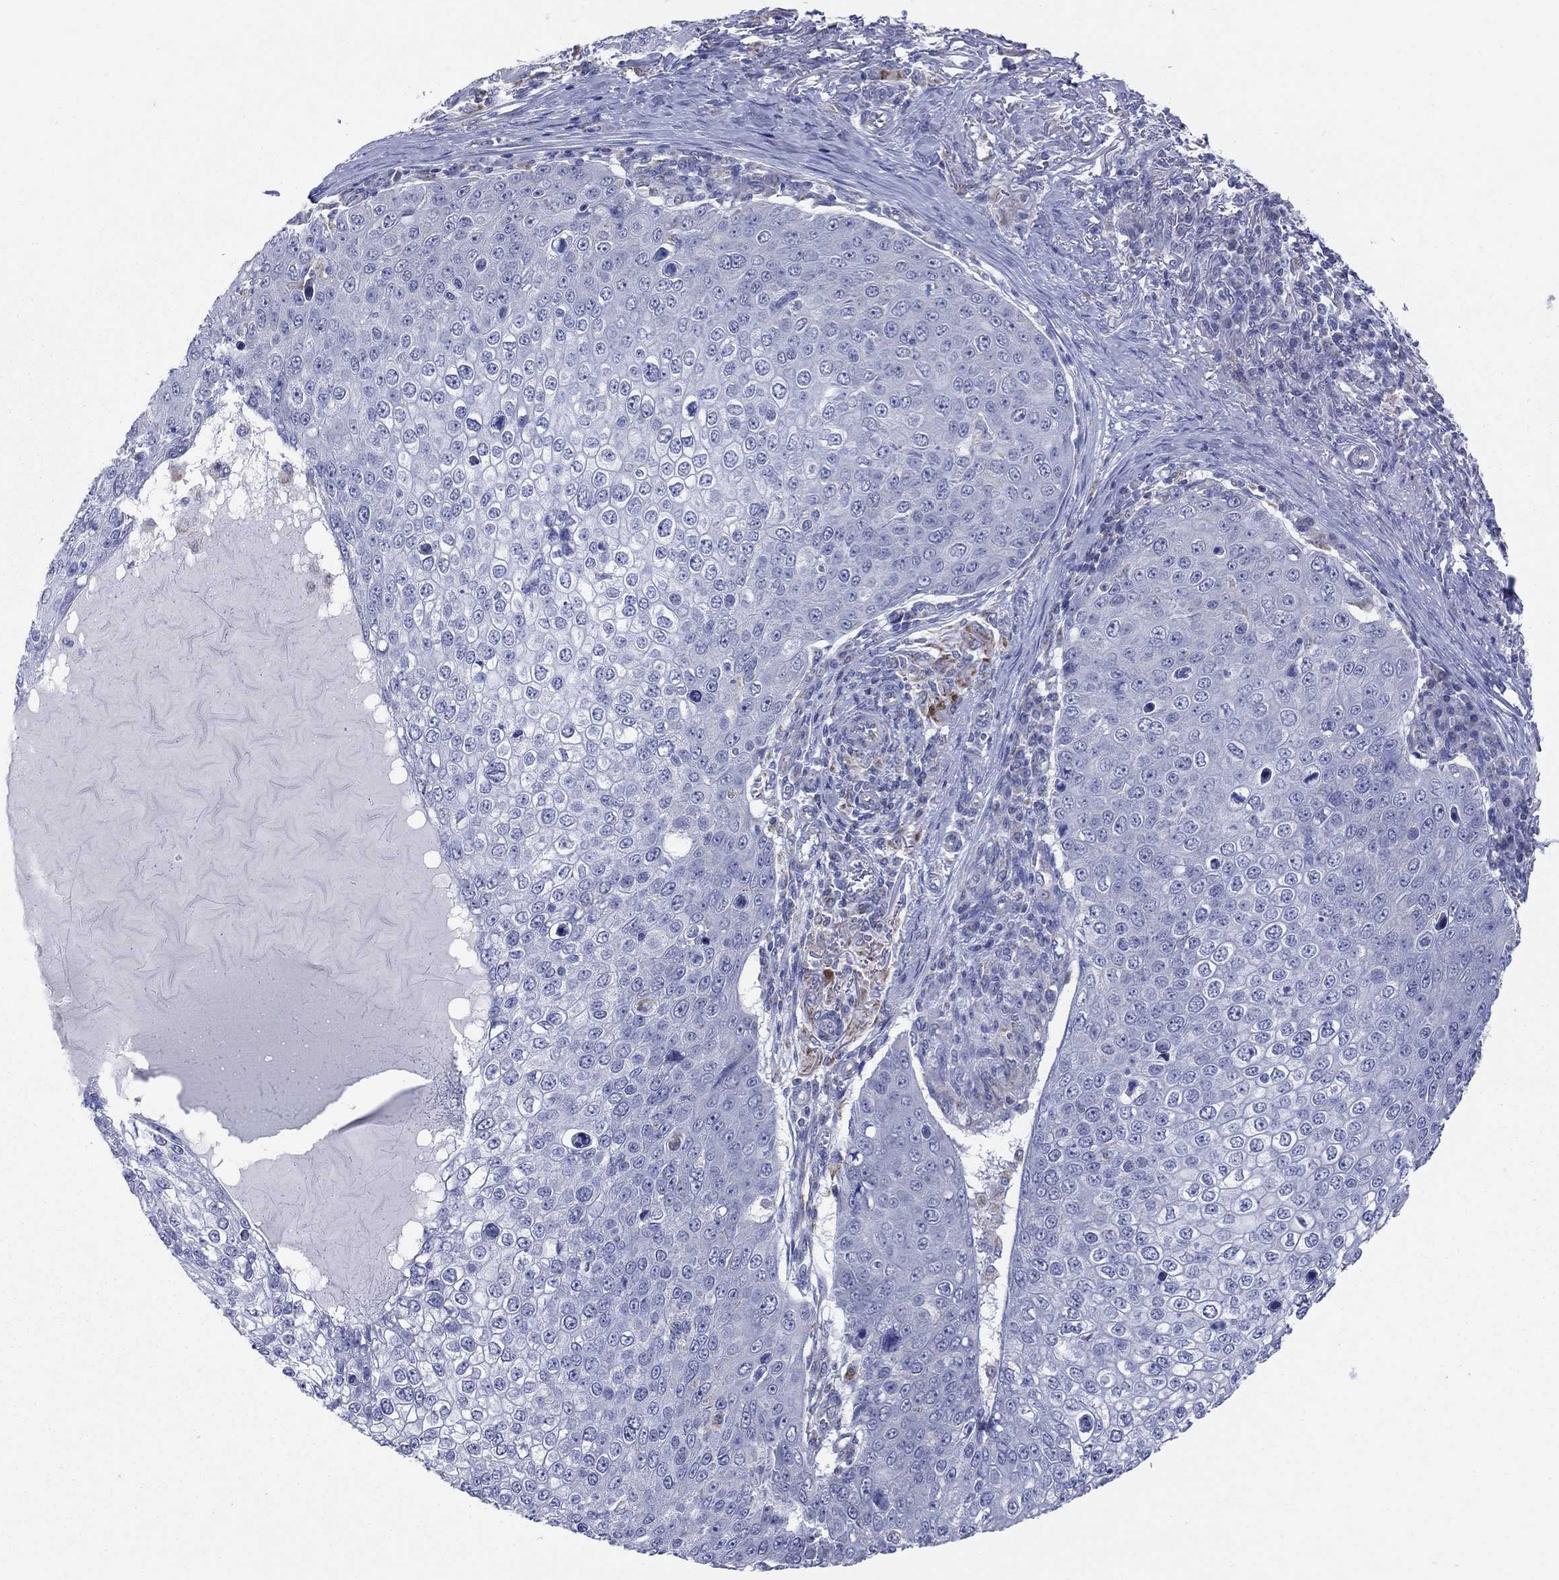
{"staining": {"intensity": "negative", "quantity": "none", "location": "none"}, "tissue": "skin cancer", "cell_type": "Tumor cells", "image_type": "cancer", "snomed": [{"axis": "morphology", "description": "Squamous cell carcinoma, NOS"}, {"axis": "topography", "description": "Skin"}], "caption": "Photomicrograph shows no protein staining in tumor cells of skin cancer (squamous cell carcinoma) tissue.", "gene": "KISS1R", "patient": {"sex": "male", "age": 71}}